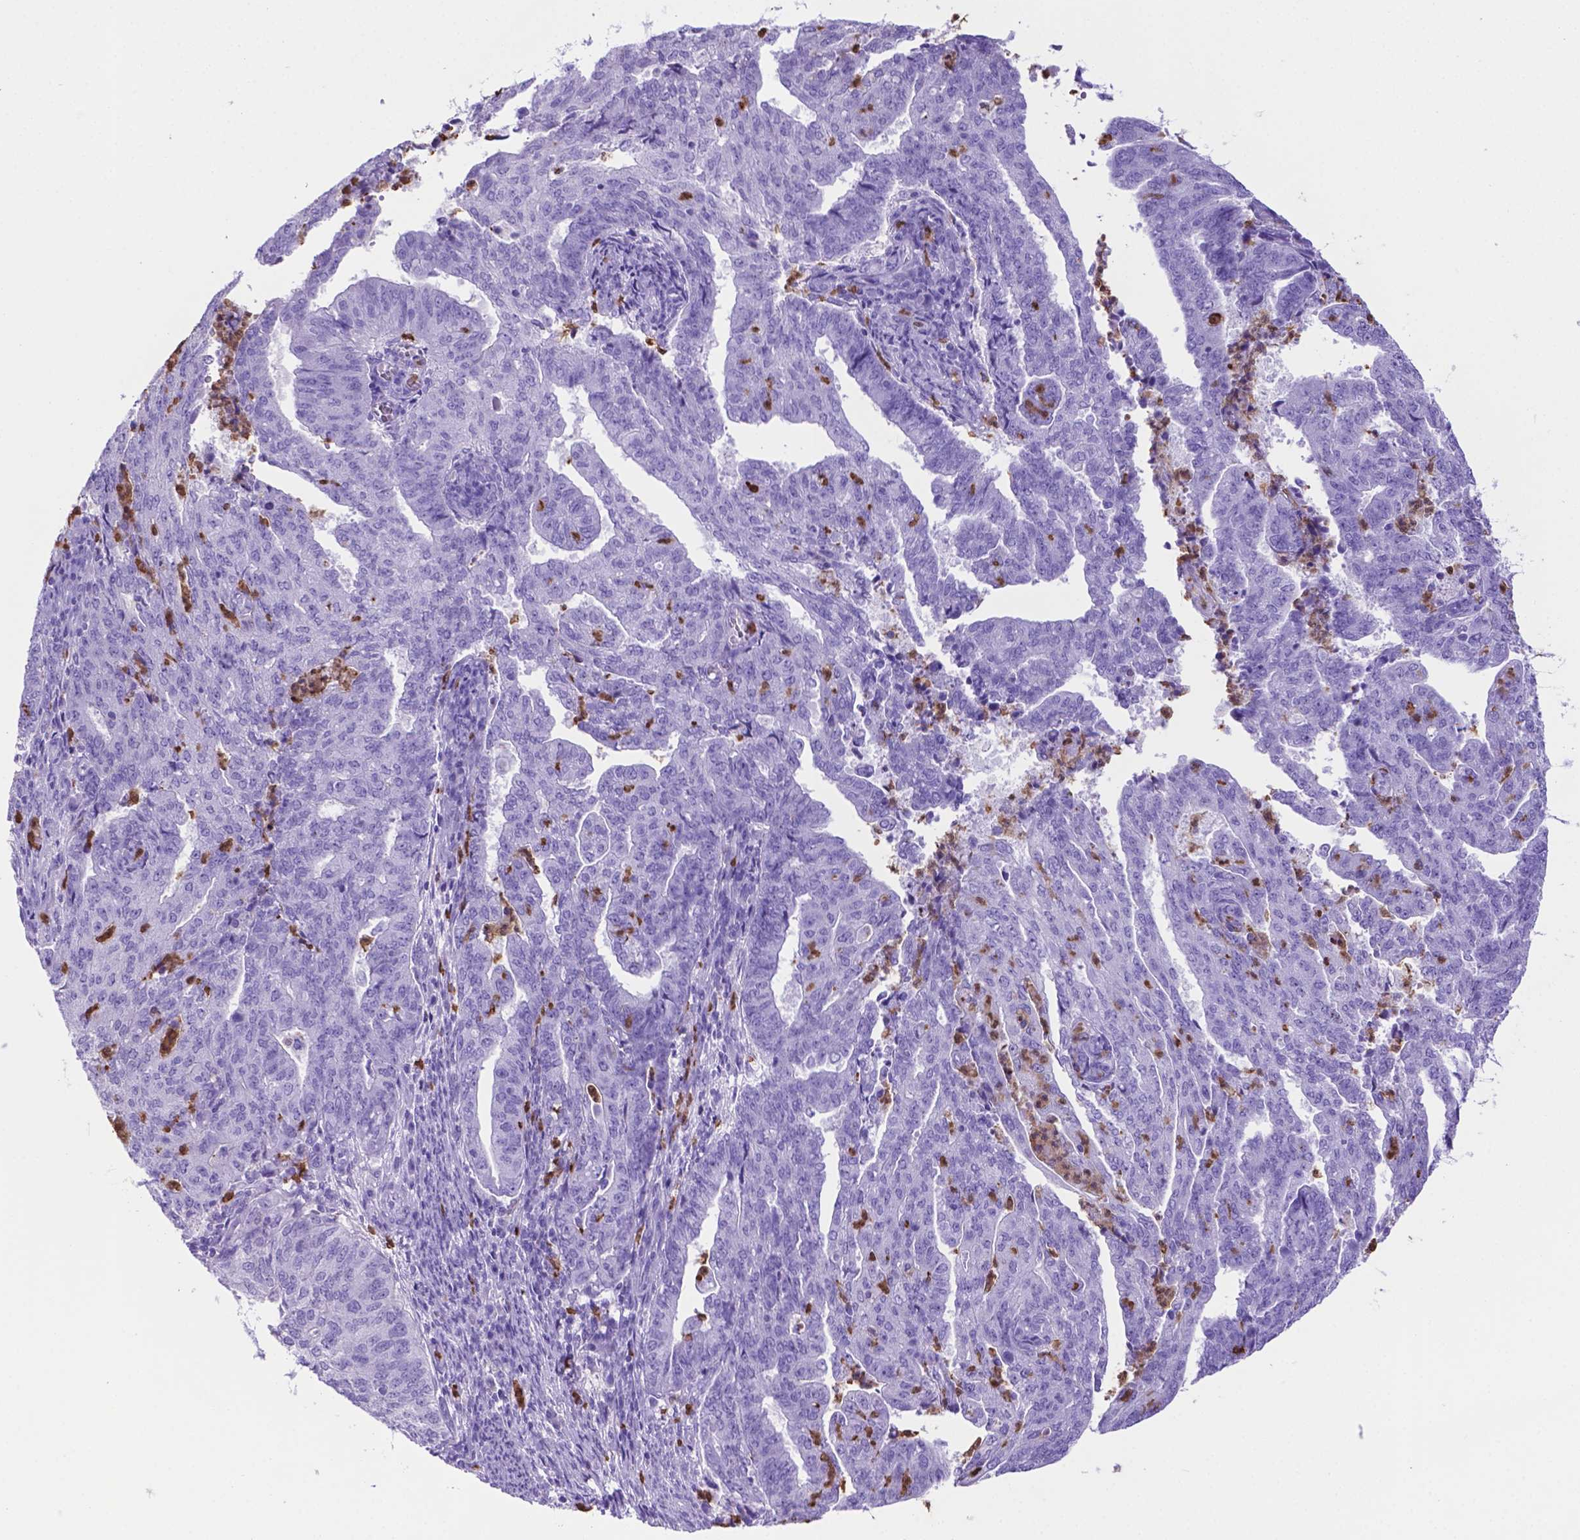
{"staining": {"intensity": "negative", "quantity": "none", "location": "none"}, "tissue": "endometrial cancer", "cell_type": "Tumor cells", "image_type": "cancer", "snomed": [{"axis": "morphology", "description": "Adenocarcinoma, NOS"}, {"axis": "topography", "description": "Endometrium"}], "caption": "IHC of human endometrial cancer exhibits no expression in tumor cells. The staining was performed using DAB (3,3'-diaminobenzidine) to visualize the protein expression in brown, while the nuclei were stained in blue with hematoxylin (Magnification: 20x).", "gene": "LZTR1", "patient": {"sex": "female", "age": 82}}